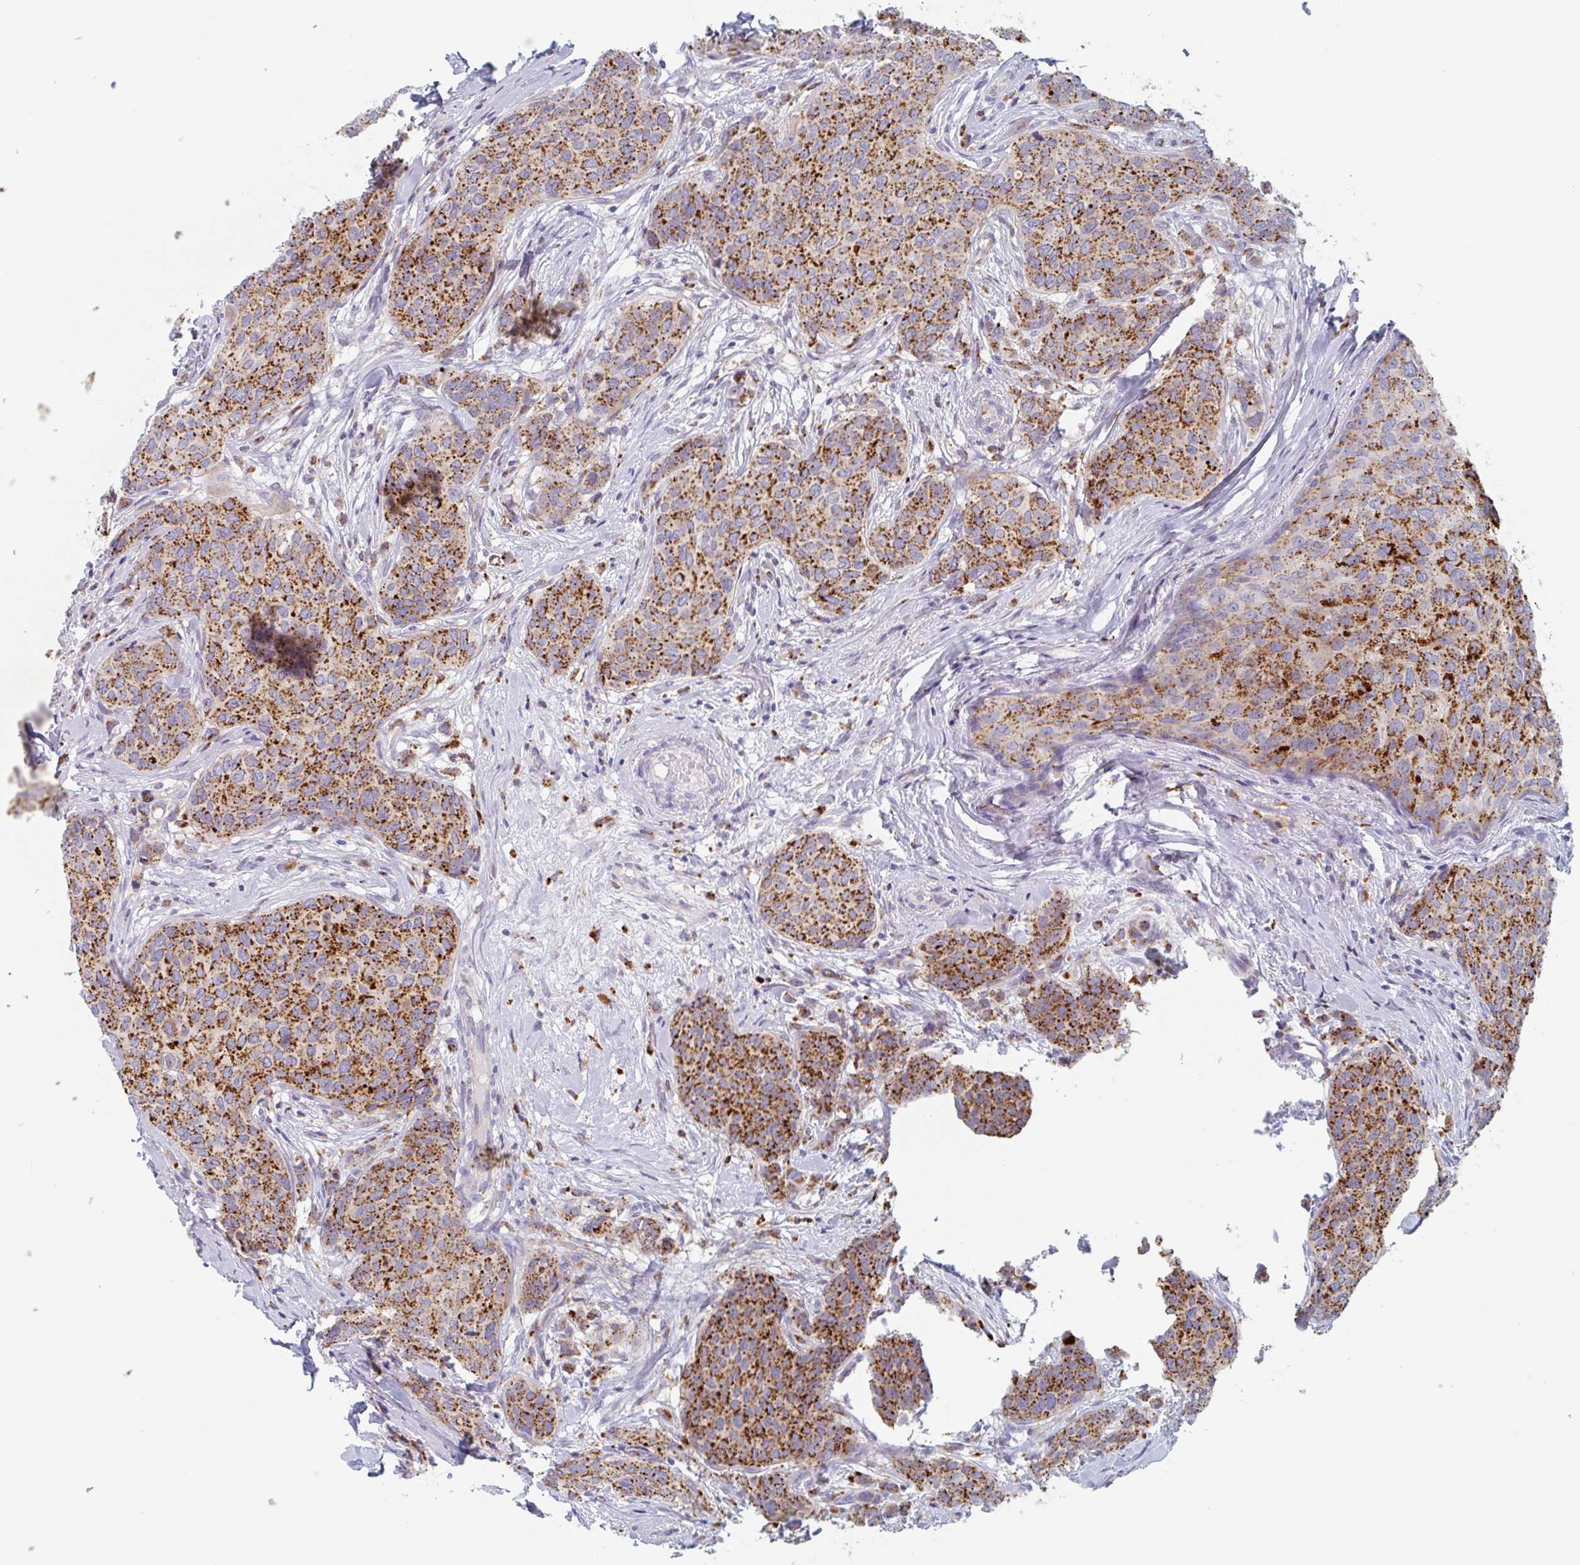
{"staining": {"intensity": "strong", "quantity": ">75%", "location": "cytoplasmic/membranous"}, "tissue": "breast cancer", "cell_type": "Tumor cells", "image_type": "cancer", "snomed": [{"axis": "morphology", "description": "Duct carcinoma"}, {"axis": "topography", "description": "Breast"}], "caption": "Protein analysis of breast infiltrating ductal carcinoma tissue reveals strong cytoplasmic/membranous positivity in approximately >75% of tumor cells.", "gene": "MANBA", "patient": {"sex": "female", "age": 47}}